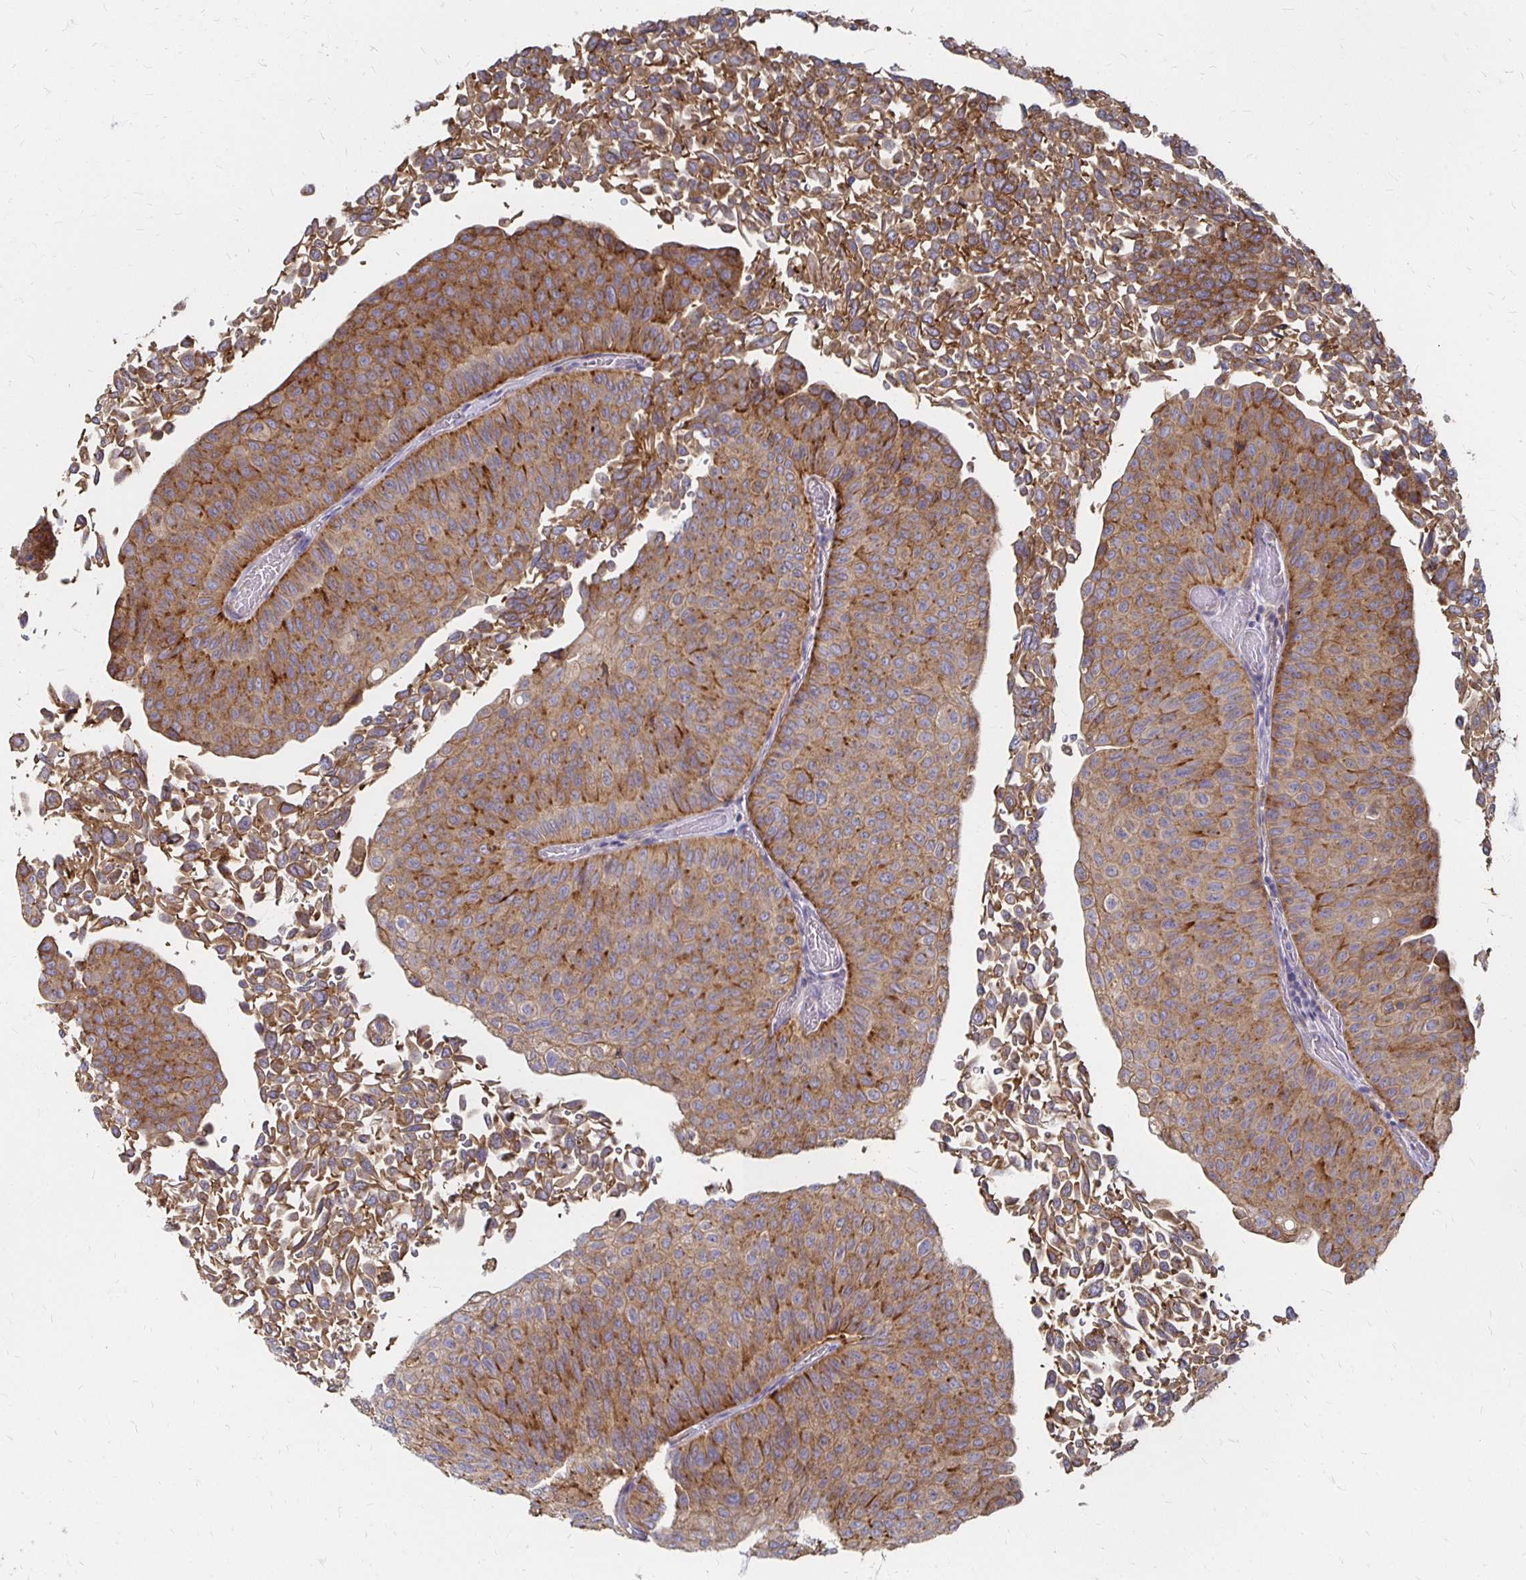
{"staining": {"intensity": "strong", "quantity": ">75%", "location": "cytoplasmic/membranous"}, "tissue": "urothelial cancer", "cell_type": "Tumor cells", "image_type": "cancer", "snomed": [{"axis": "morphology", "description": "Urothelial carcinoma, NOS"}, {"axis": "topography", "description": "Urinary bladder"}], "caption": "Immunohistochemistry (IHC) staining of transitional cell carcinoma, which displays high levels of strong cytoplasmic/membranous positivity in approximately >75% of tumor cells indicating strong cytoplasmic/membranous protein expression. The staining was performed using DAB (3,3'-diaminobenzidine) (brown) for protein detection and nuclei were counterstained in hematoxylin (blue).", "gene": "NCSTN", "patient": {"sex": "male", "age": 59}}